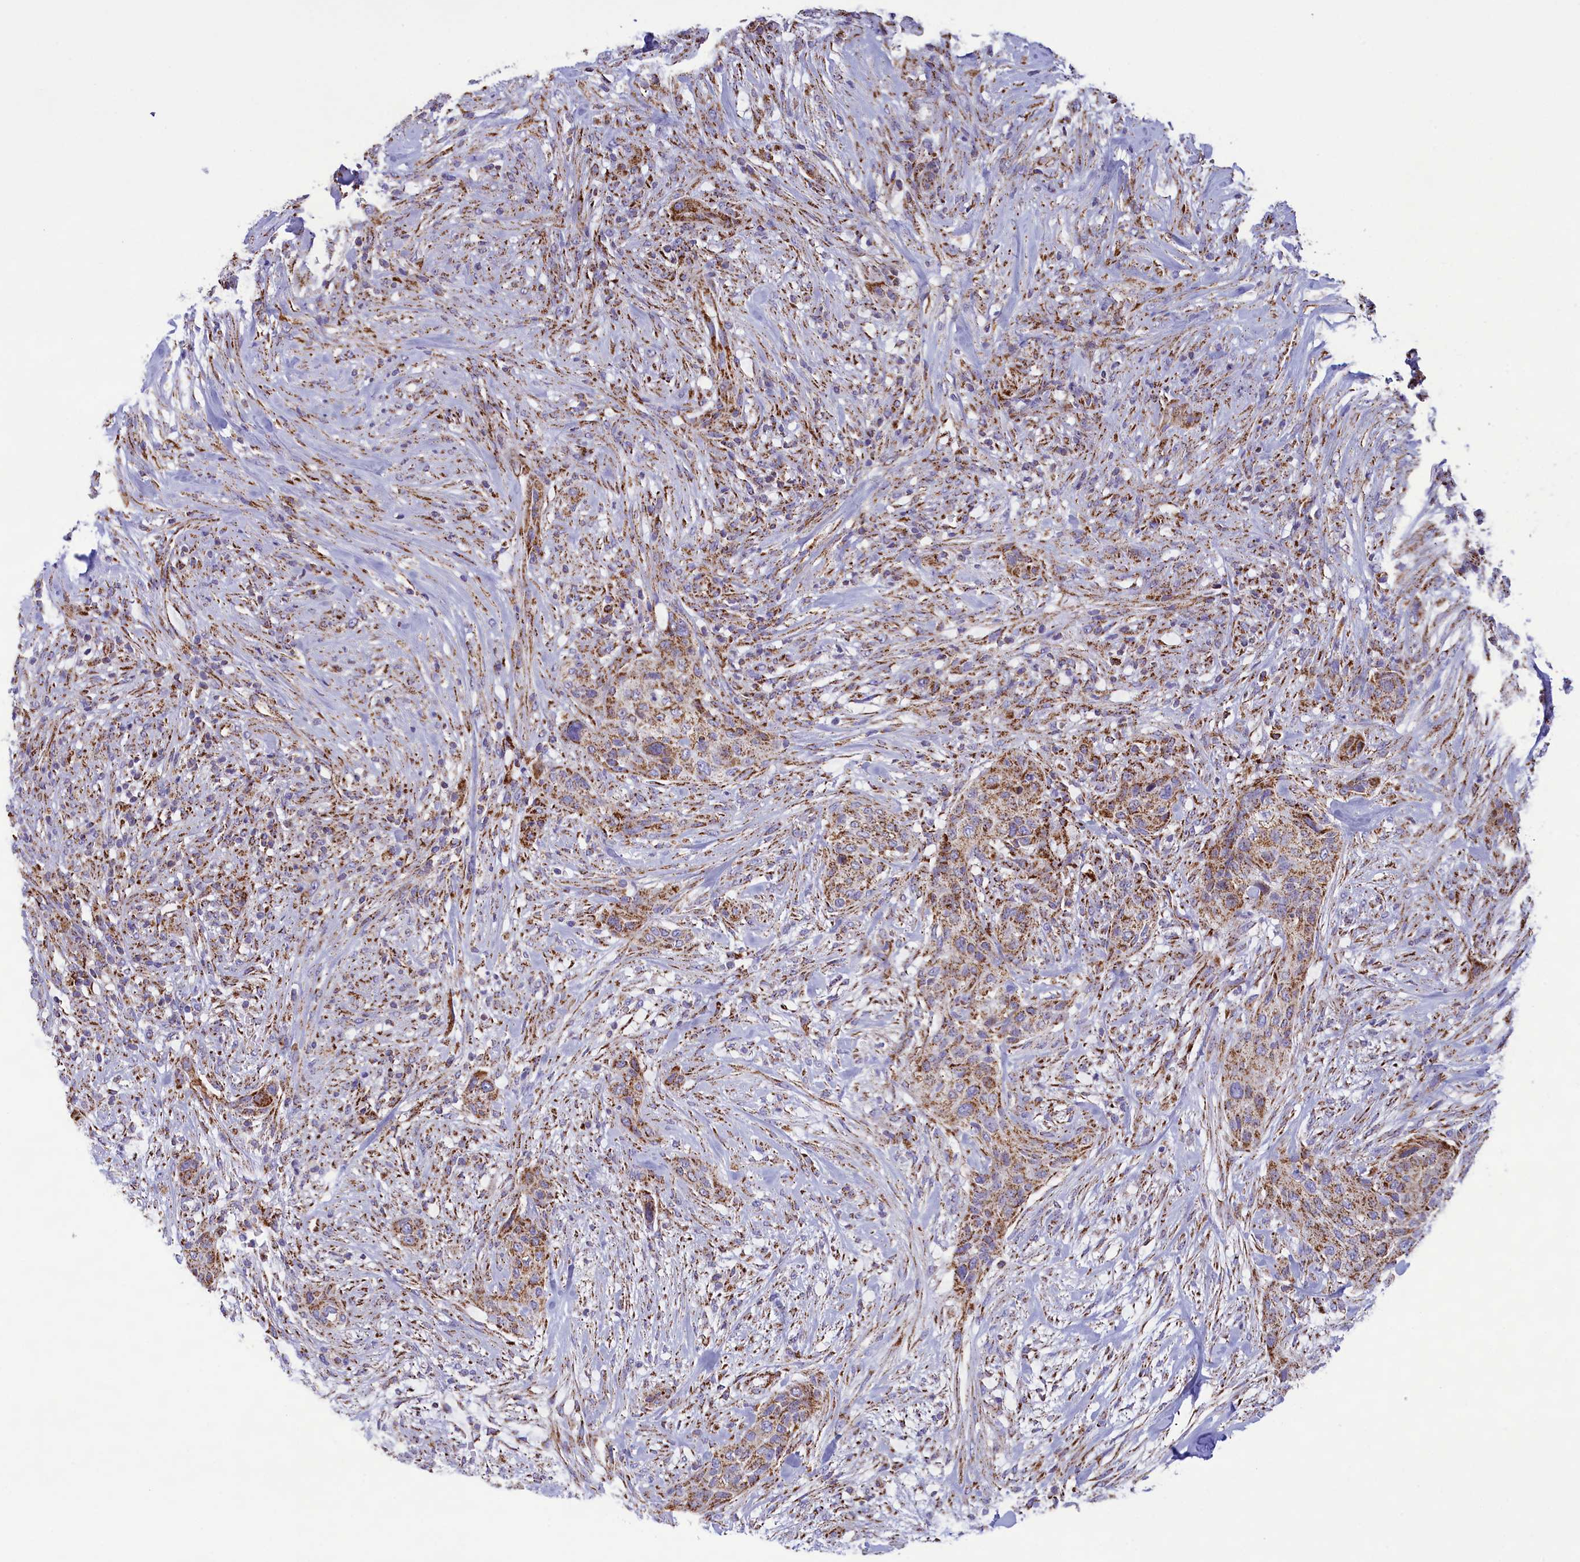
{"staining": {"intensity": "moderate", "quantity": ">75%", "location": "cytoplasmic/membranous"}, "tissue": "urothelial cancer", "cell_type": "Tumor cells", "image_type": "cancer", "snomed": [{"axis": "morphology", "description": "Urothelial carcinoma, High grade"}, {"axis": "topography", "description": "Urinary bladder"}], "caption": "Human urothelial cancer stained with a brown dye exhibits moderate cytoplasmic/membranous positive staining in approximately >75% of tumor cells.", "gene": "ISOC2", "patient": {"sex": "male", "age": 35}}